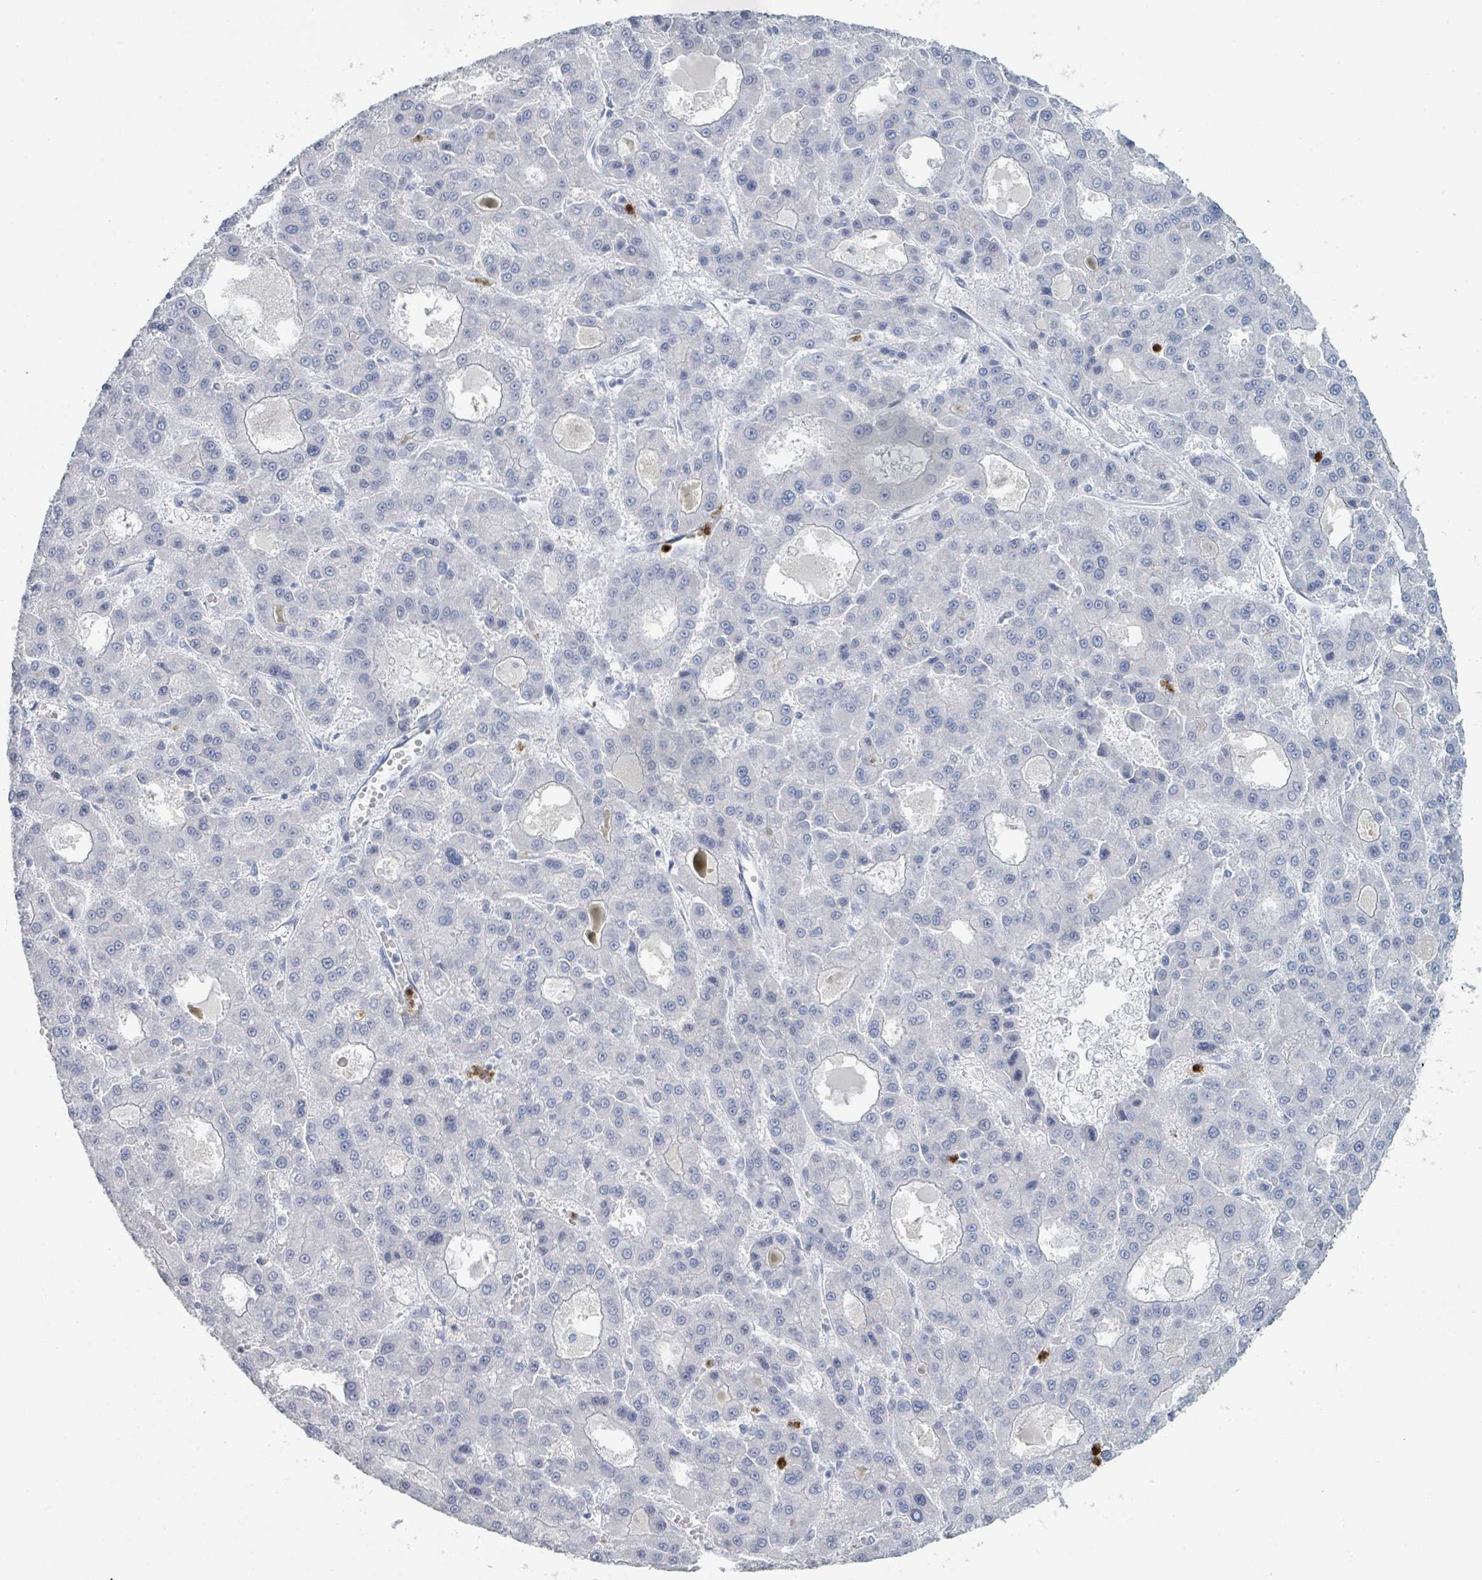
{"staining": {"intensity": "negative", "quantity": "none", "location": "none"}, "tissue": "liver cancer", "cell_type": "Tumor cells", "image_type": "cancer", "snomed": [{"axis": "morphology", "description": "Carcinoma, Hepatocellular, NOS"}, {"axis": "topography", "description": "Liver"}], "caption": "DAB immunohistochemical staining of liver cancer (hepatocellular carcinoma) exhibits no significant expression in tumor cells.", "gene": "DEFA4", "patient": {"sex": "male", "age": 70}}